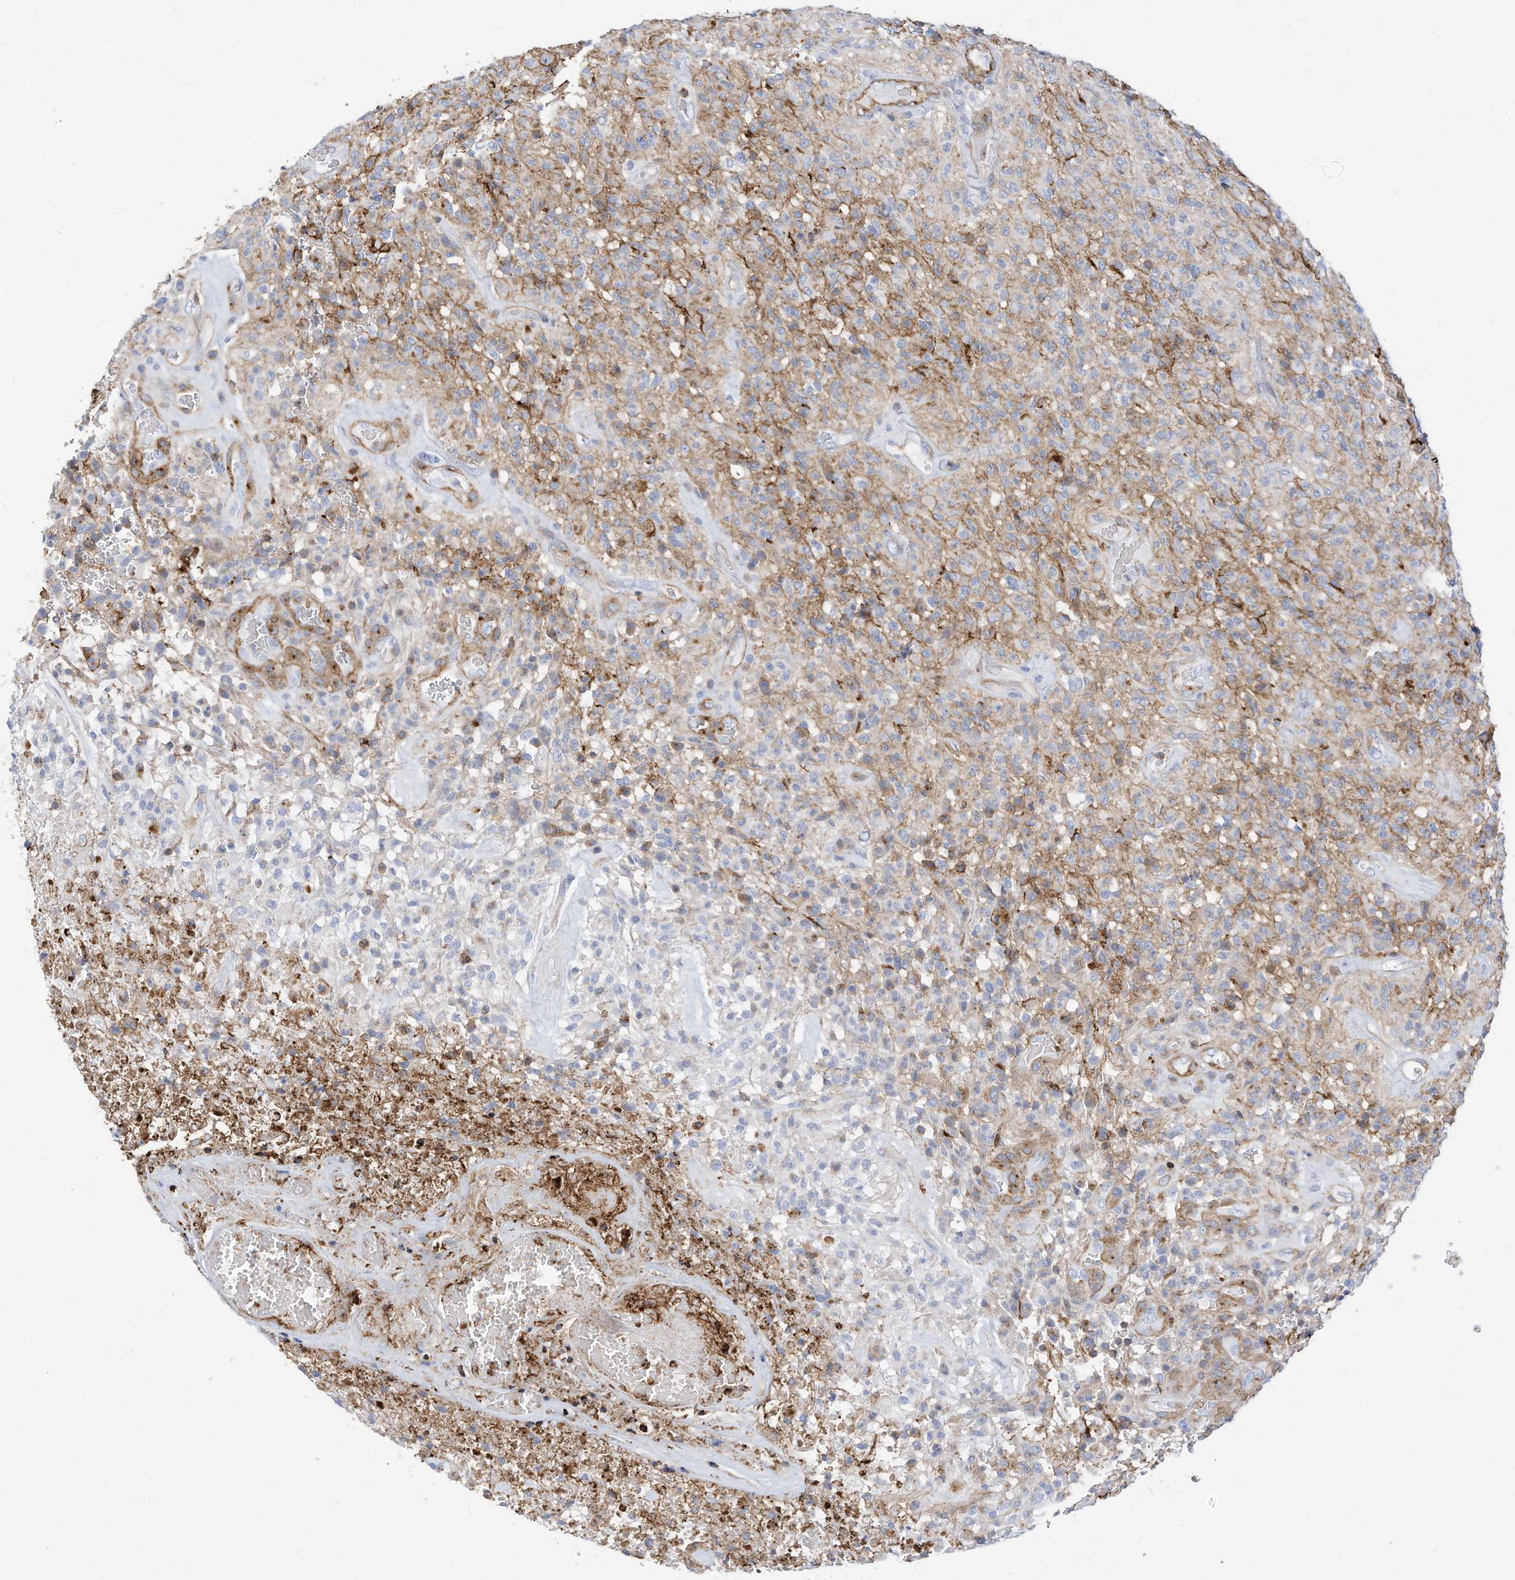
{"staining": {"intensity": "weak", "quantity": "<25%", "location": "cytoplasmic/membranous"}, "tissue": "glioma", "cell_type": "Tumor cells", "image_type": "cancer", "snomed": [{"axis": "morphology", "description": "Glioma, malignant, High grade"}, {"axis": "topography", "description": "Brain"}], "caption": "Malignant glioma (high-grade) was stained to show a protein in brown. There is no significant staining in tumor cells.", "gene": "TXNDC9", "patient": {"sex": "female", "age": 57}}